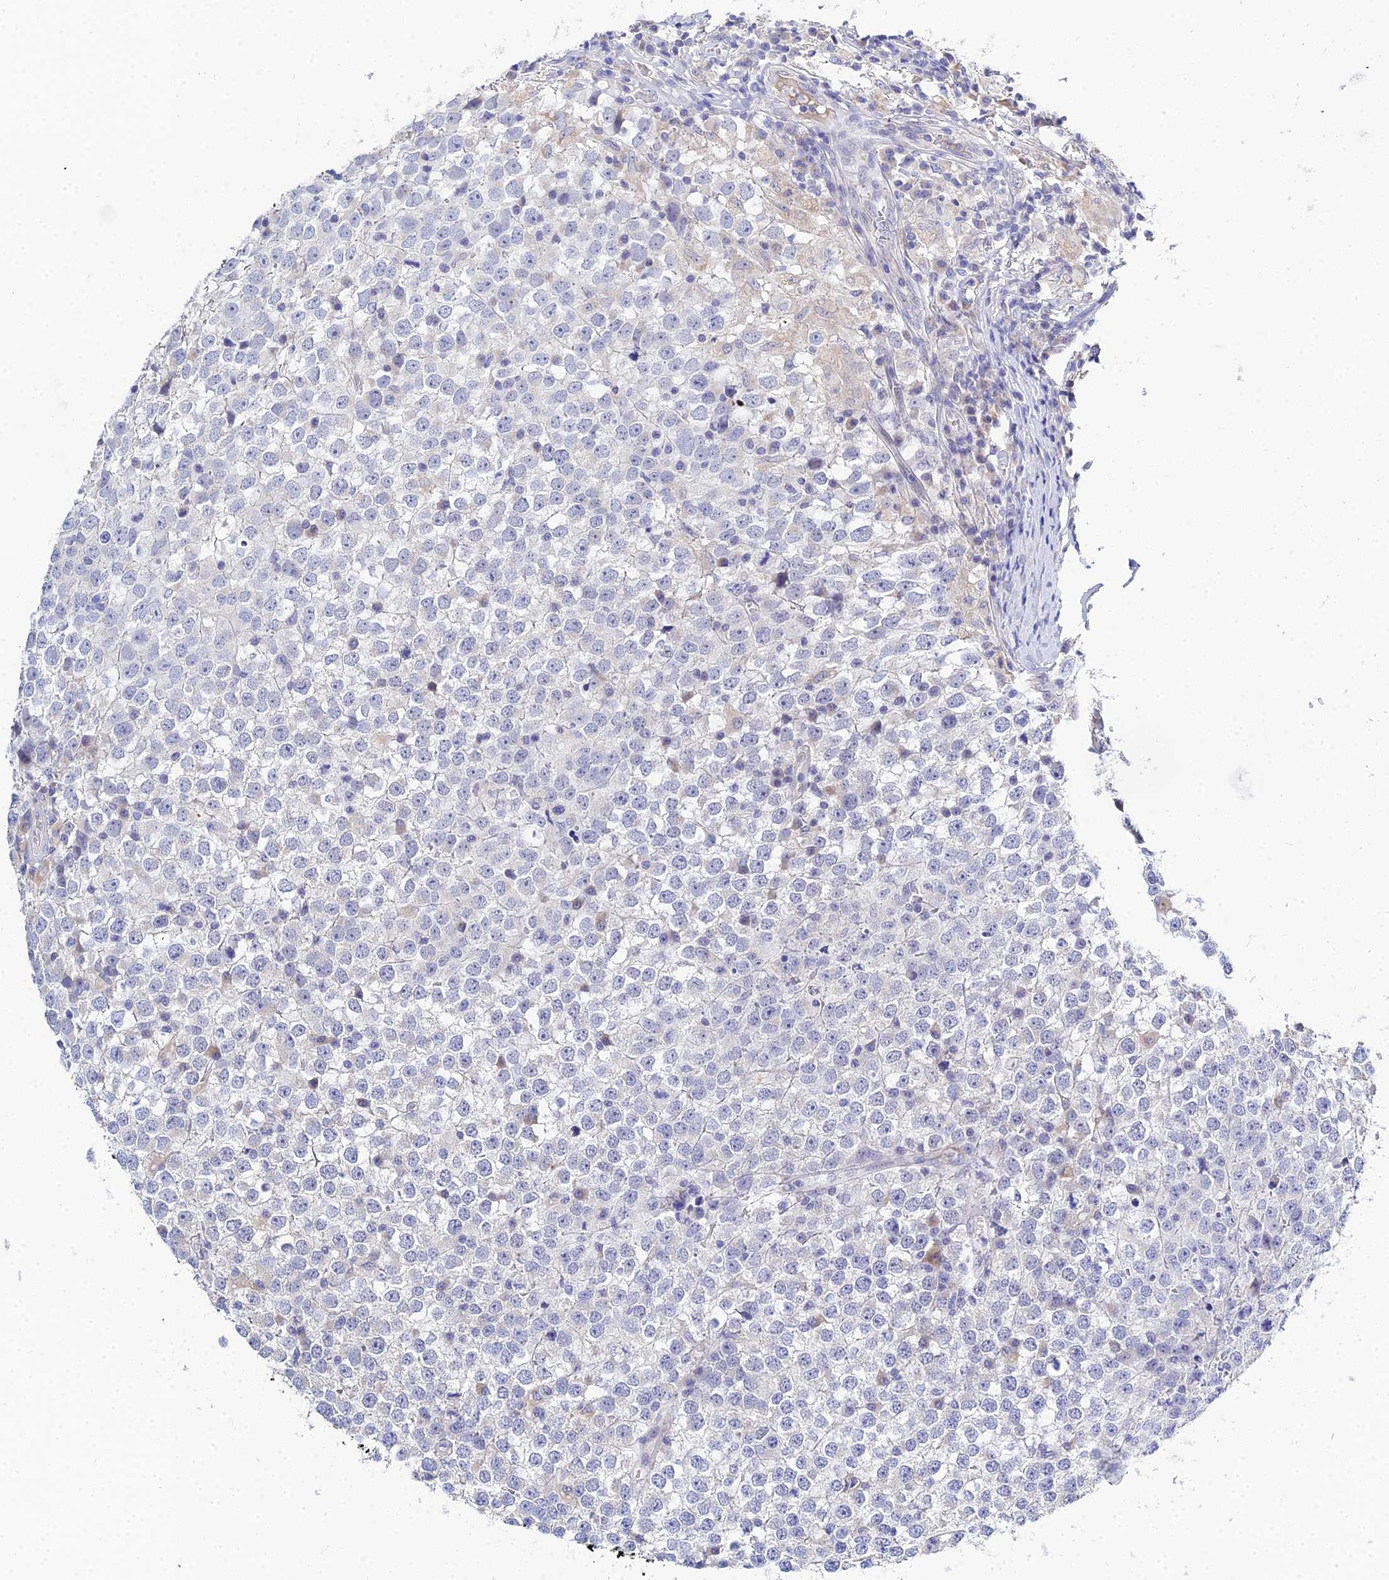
{"staining": {"intensity": "negative", "quantity": "none", "location": "none"}, "tissue": "testis cancer", "cell_type": "Tumor cells", "image_type": "cancer", "snomed": [{"axis": "morphology", "description": "Seminoma, NOS"}, {"axis": "topography", "description": "Testis"}], "caption": "Tumor cells show no significant staining in testis cancer (seminoma).", "gene": "ZXDA", "patient": {"sex": "male", "age": 65}}